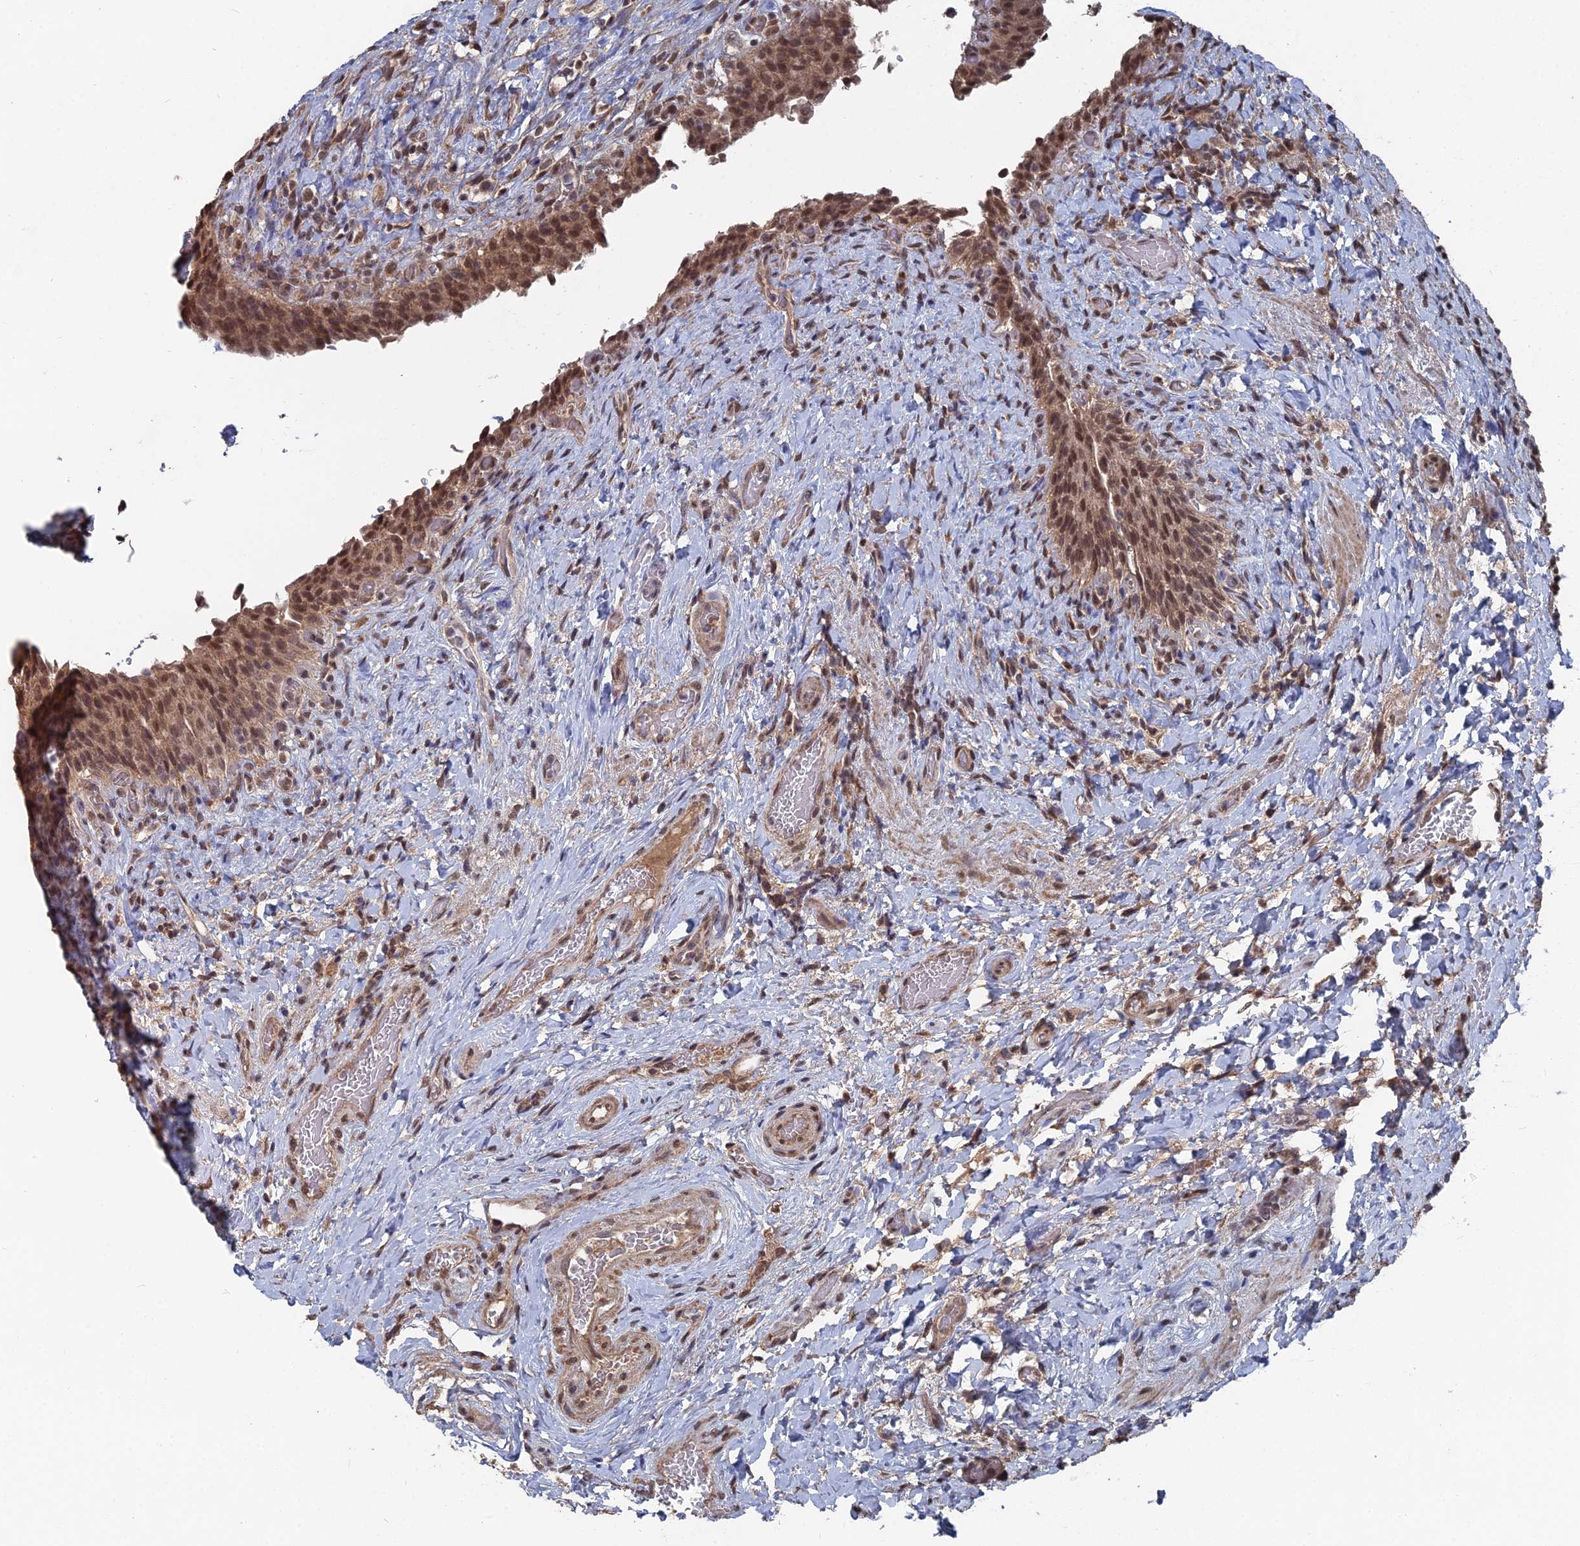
{"staining": {"intensity": "strong", "quantity": ">75%", "location": "nuclear"}, "tissue": "urinary bladder", "cell_type": "Urothelial cells", "image_type": "normal", "snomed": [{"axis": "morphology", "description": "Normal tissue, NOS"}, {"axis": "morphology", "description": "Inflammation, NOS"}, {"axis": "topography", "description": "Urinary bladder"}], "caption": "About >75% of urothelial cells in benign human urinary bladder demonstrate strong nuclear protein positivity as visualized by brown immunohistochemical staining.", "gene": "CCNP", "patient": {"sex": "male", "age": 64}}